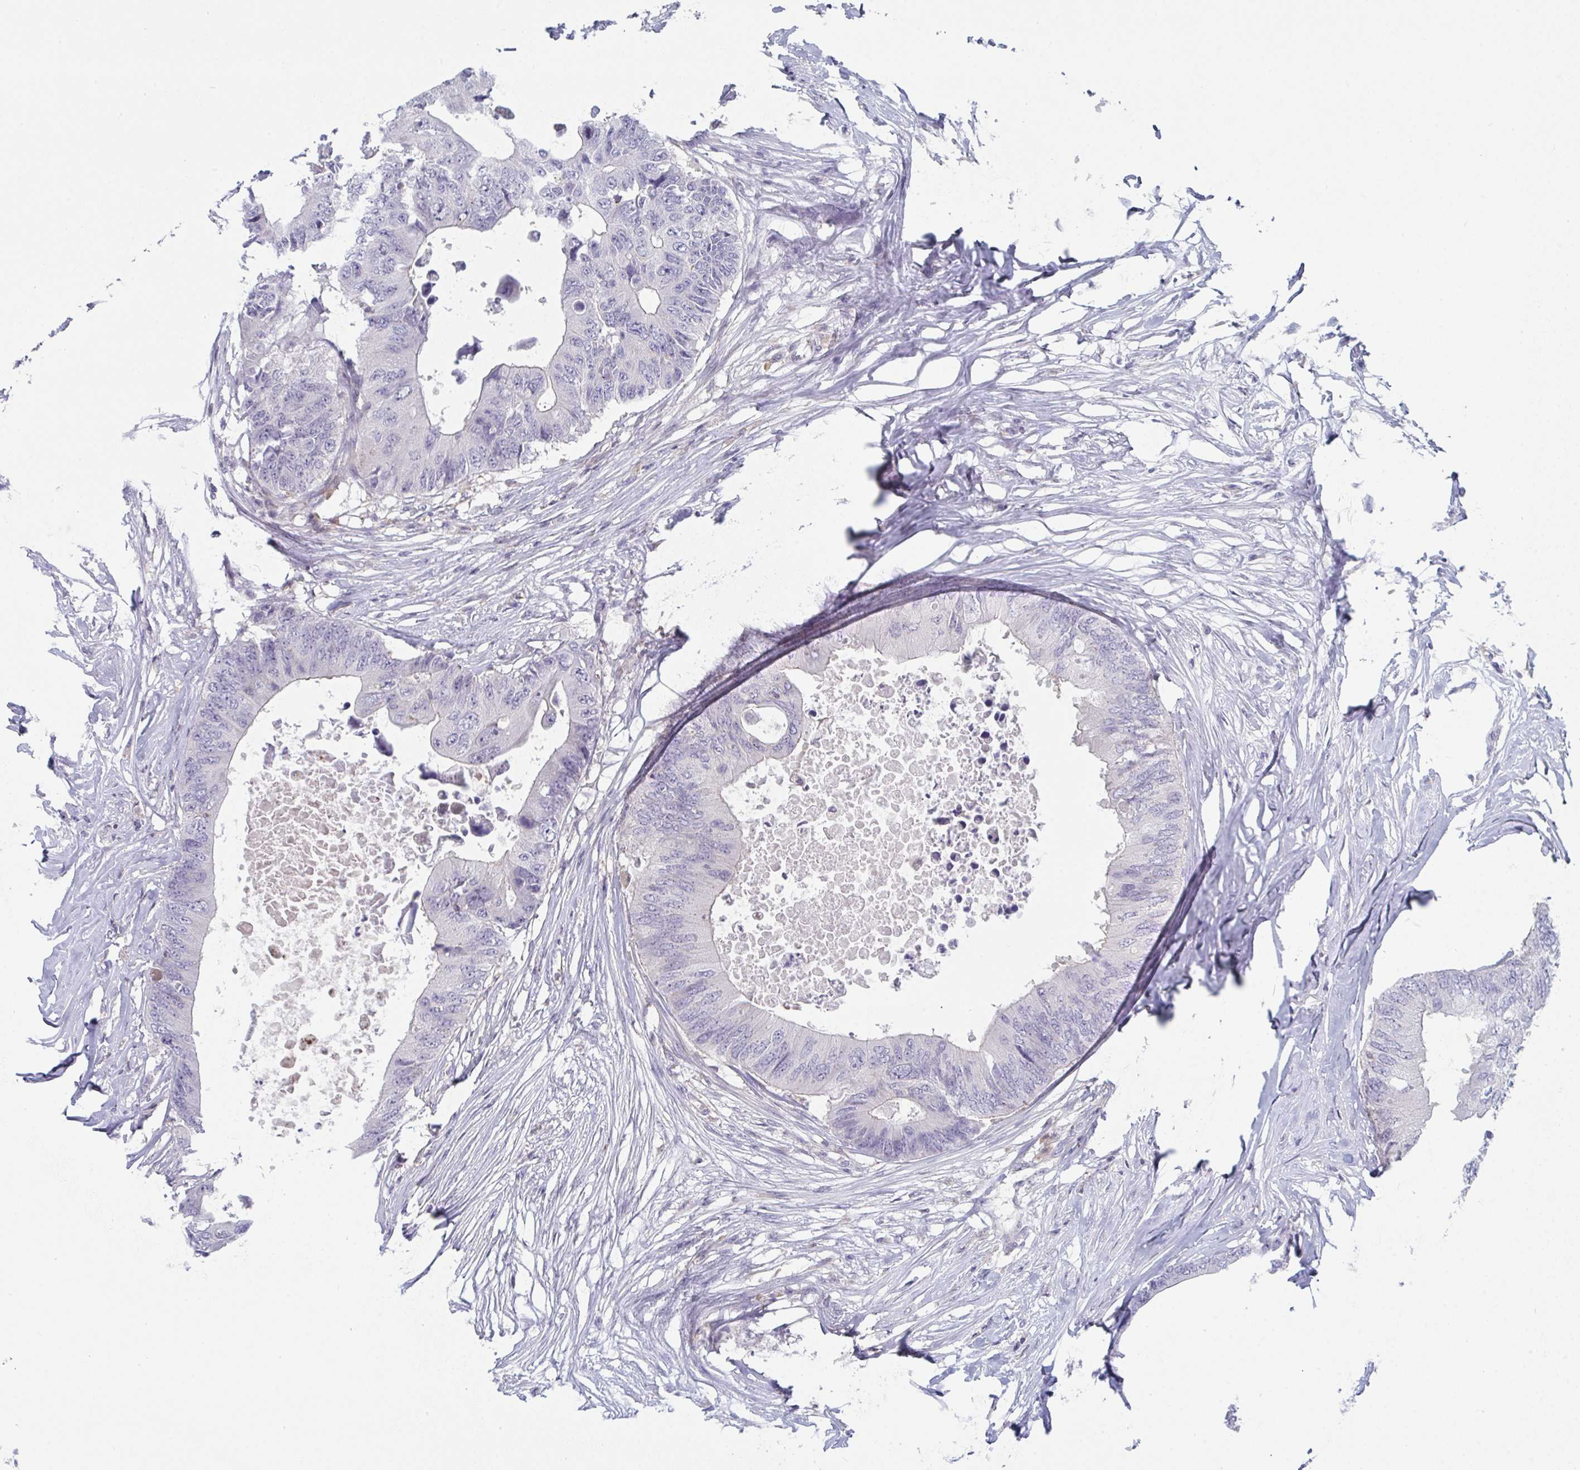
{"staining": {"intensity": "negative", "quantity": "none", "location": "none"}, "tissue": "colorectal cancer", "cell_type": "Tumor cells", "image_type": "cancer", "snomed": [{"axis": "morphology", "description": "Adenocarcinoma, NOS"}, {"axis": "topography", "description": "Colon"}], "caption": "Tumor cells show no significant protein expression in colorectal cancer. (Immunohistochemistry, brightfield microscopy, high magnification).", "gene": "DISP2", "patient": {"sex": "male", "age": 71}}